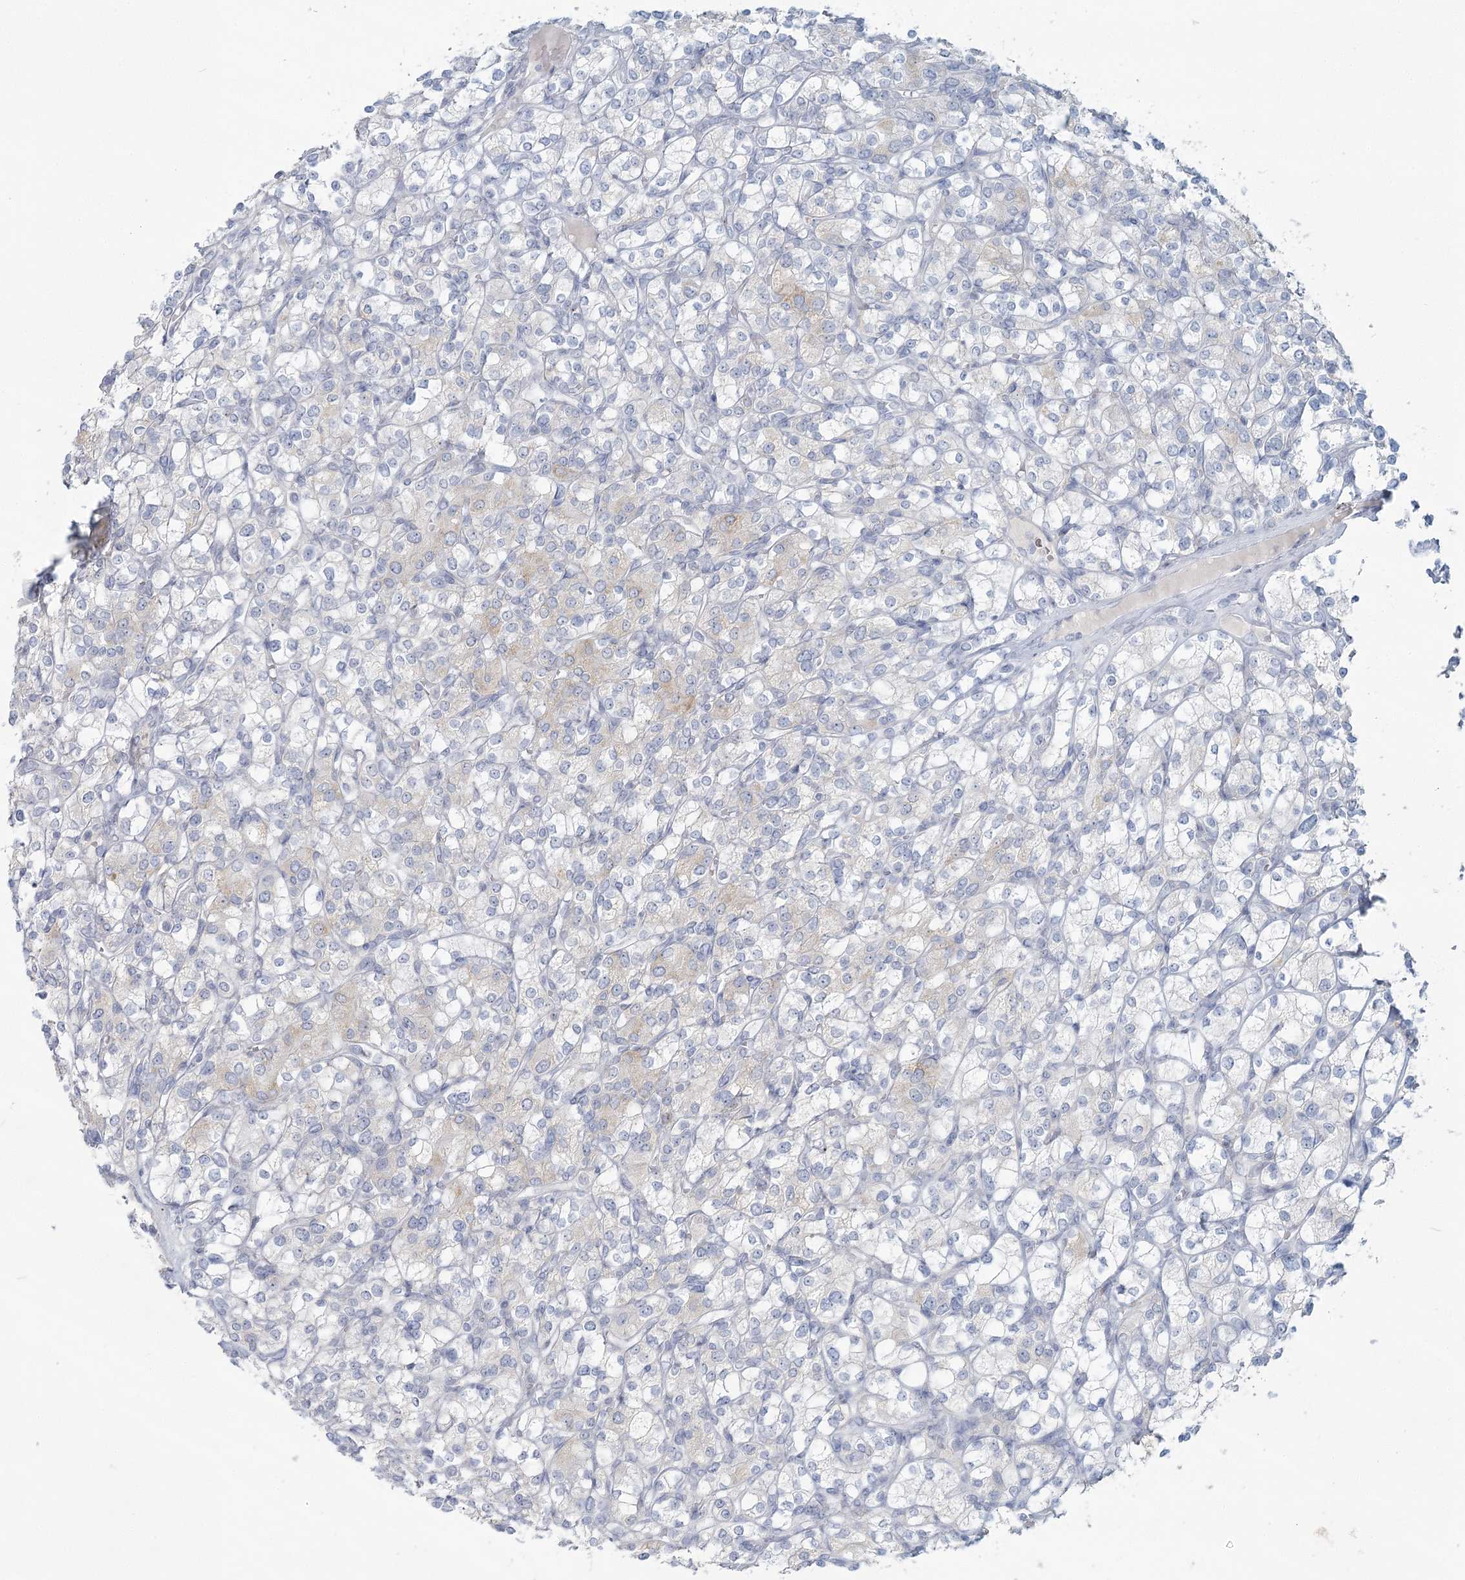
{"staining": {"intensity": "weak", "quantity": "<25%", "location": "cytoplasmic/membranous"}, "tissue": "renal cancer", "cell_type": "Tumor cells", "image_type": "cancer", "snomed": [{"axis": "morphology", "description": "Adenocarcinoma, NOS"}, {"axis": "topography", "description": "Kidney"}], "caption": "IHC histopathology image of neoplastic tissue: human adenocarcinoma (renal) stained with DAB reveals no significant protein positivity in tumor cells.", "gene": "BPHL", "patient": {"sex": "male", "age": 77}}